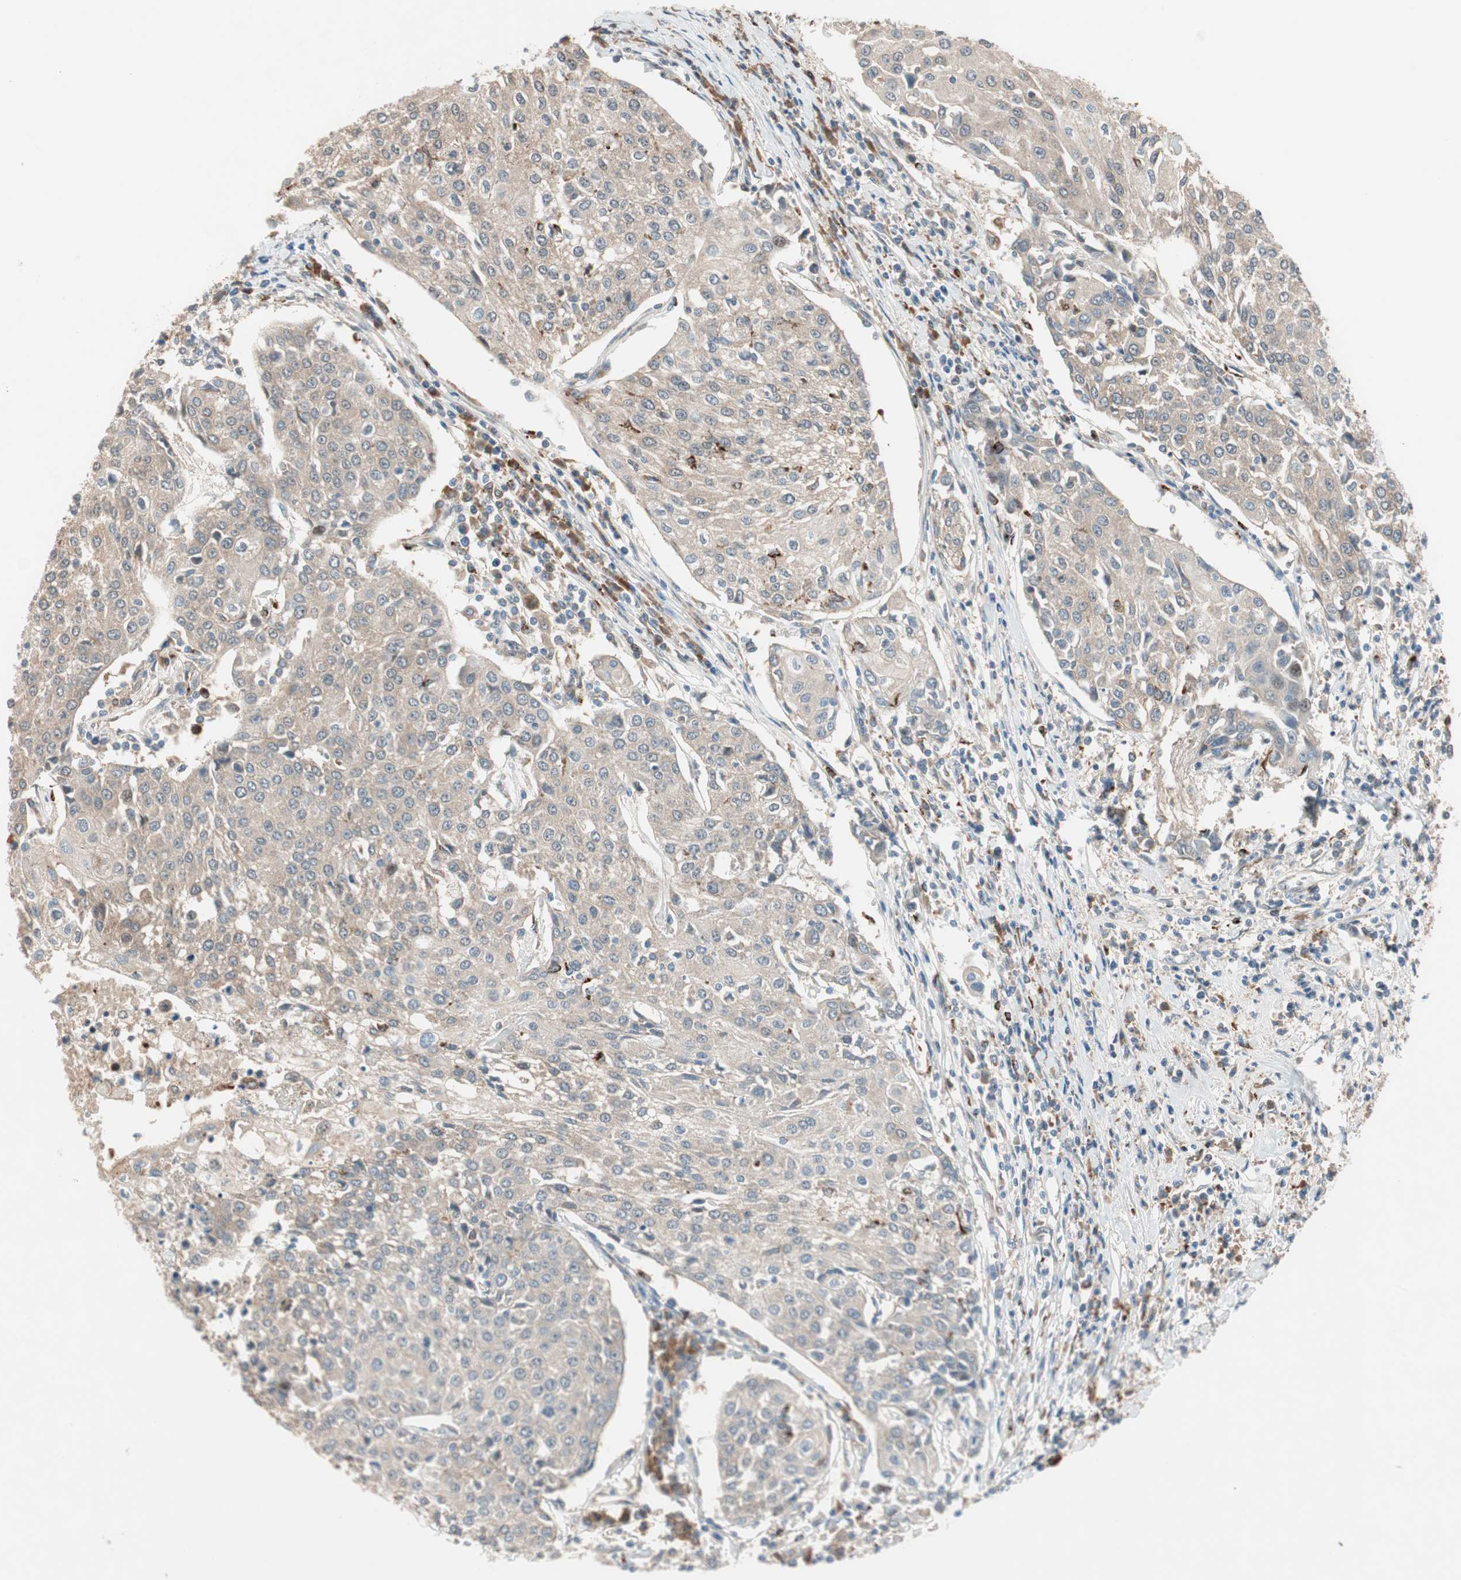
{"staining": {"intensity": "weak", "quantity": ">75%", "location": "cytoplasmic/membranous"}, "tissue": "urothelial cancer", "cell_type": "Tumor cells", "image_type": "cancer", "snomed": [{"axis": "morphology", "description": "Urothelial carcinoma, High grade"}, {"axis": "topography", "description": "Urinary bladder"}], "caption": "A micrograph of urothelial carcinoma (high-grade) stained for a protein shows weak cytoplasmic/membranous brown staining in tumor cells.", "gene": "PIK3R3", "patient": {"sex": "female", "age": 85}}